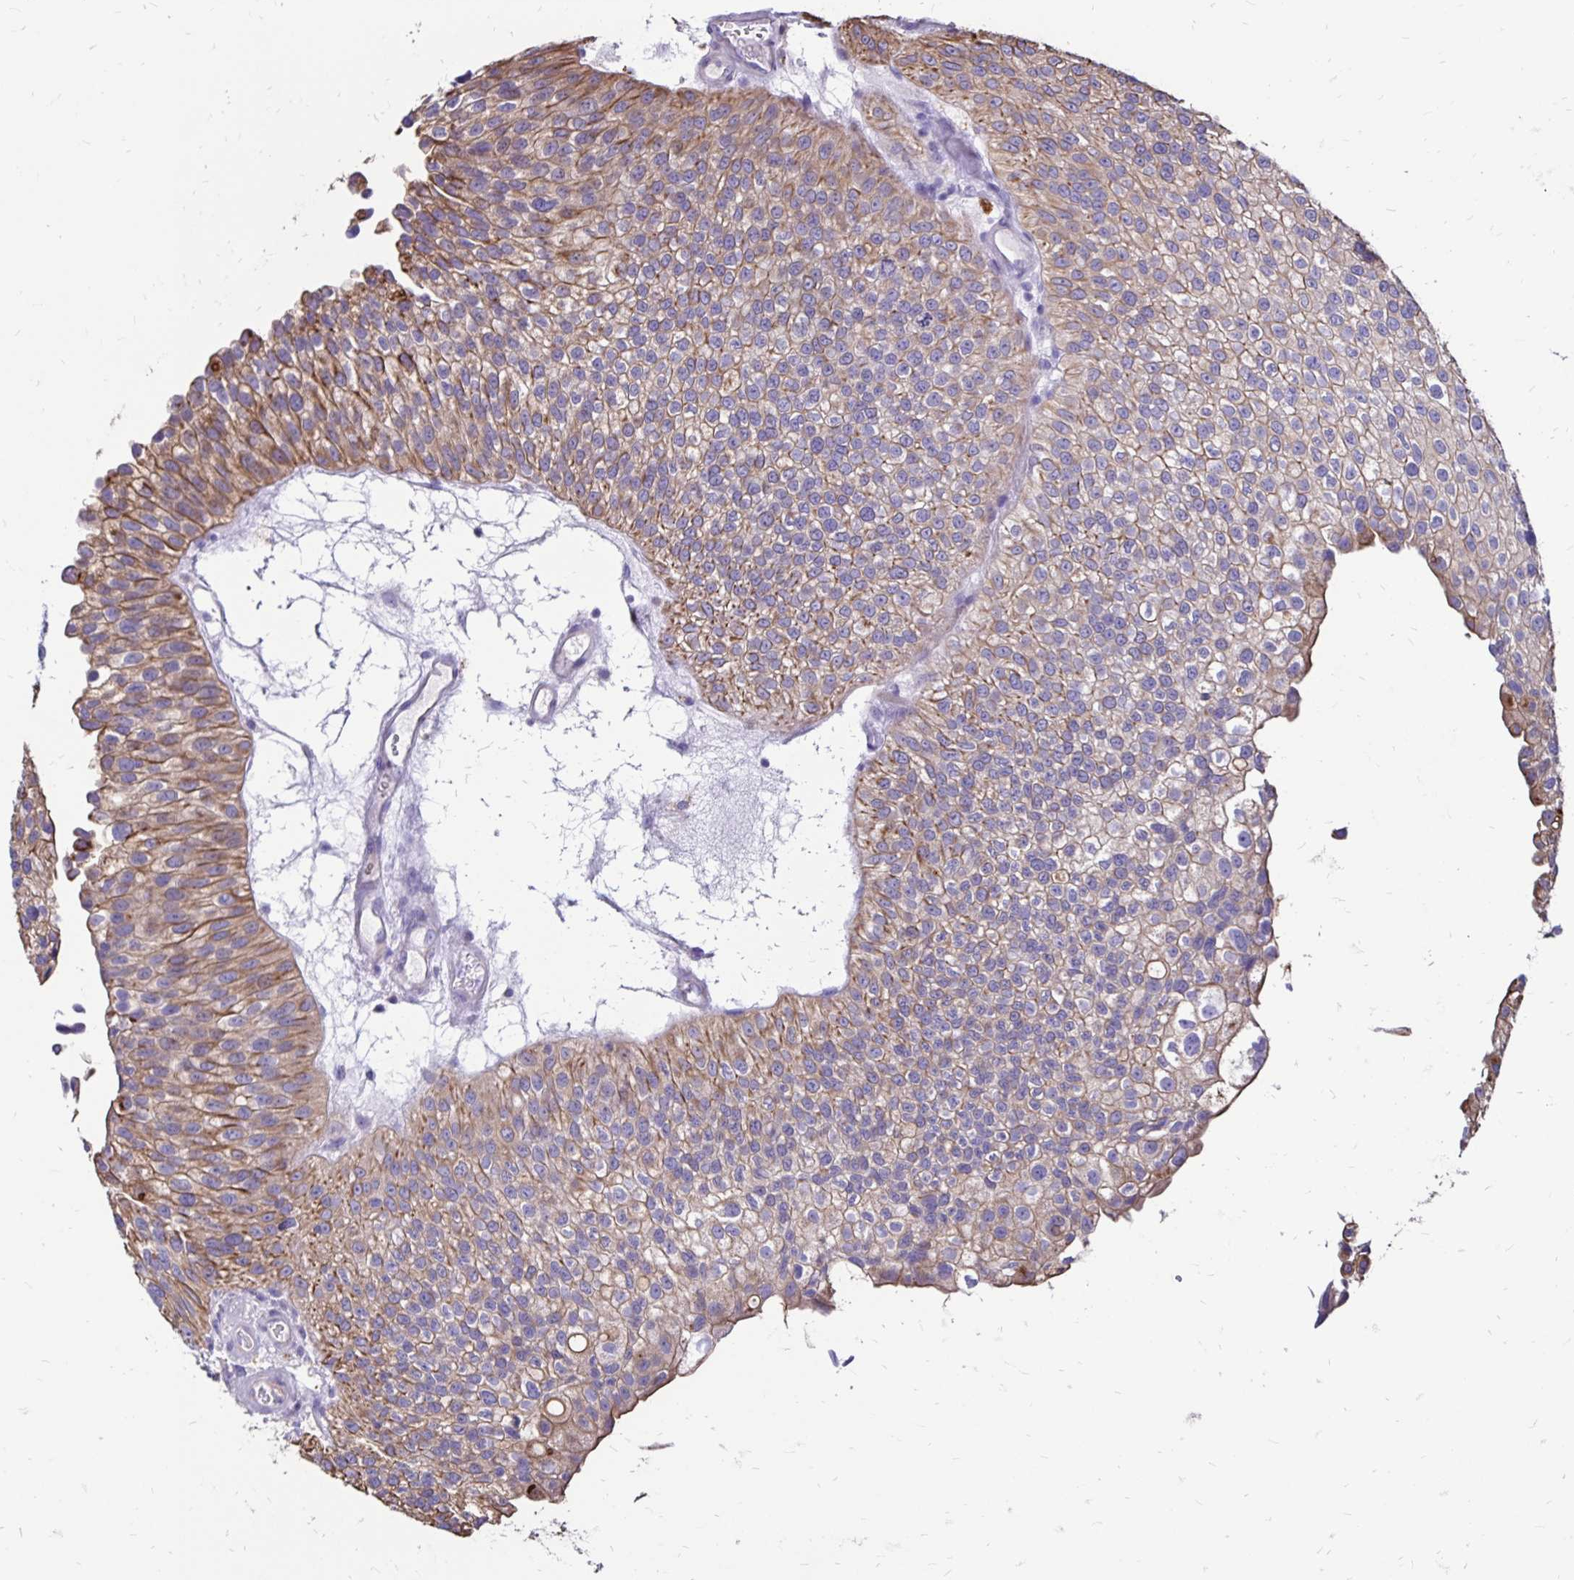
{"staining": {"intensity": "moderate", "quantity": ">75%", "location": "cytoplasmic/membranous"}, "tissue": "urothelial cancer", "cell_type": "Tumor cells", "image_type": "cancer", "snomed": [{"axis": "morphology", "description": "Urothelial carcinoma, NOS"}, {"axis": "topography", "description": "Urinary bladder"}], "caption": "Immunohistochemistry (IHC) histopathology image of neoplastic tissue: transitional cell carcinoma stained using immunohistochemistry demonstrates medium levels of moderate protein expression localized specifically in the cytoplasmic/membranous of tumor cells, appearing as a cytoplasmic/membranous brown color.", "gene": "EVPL", "patient": {"sex": "male", "age": 87}}